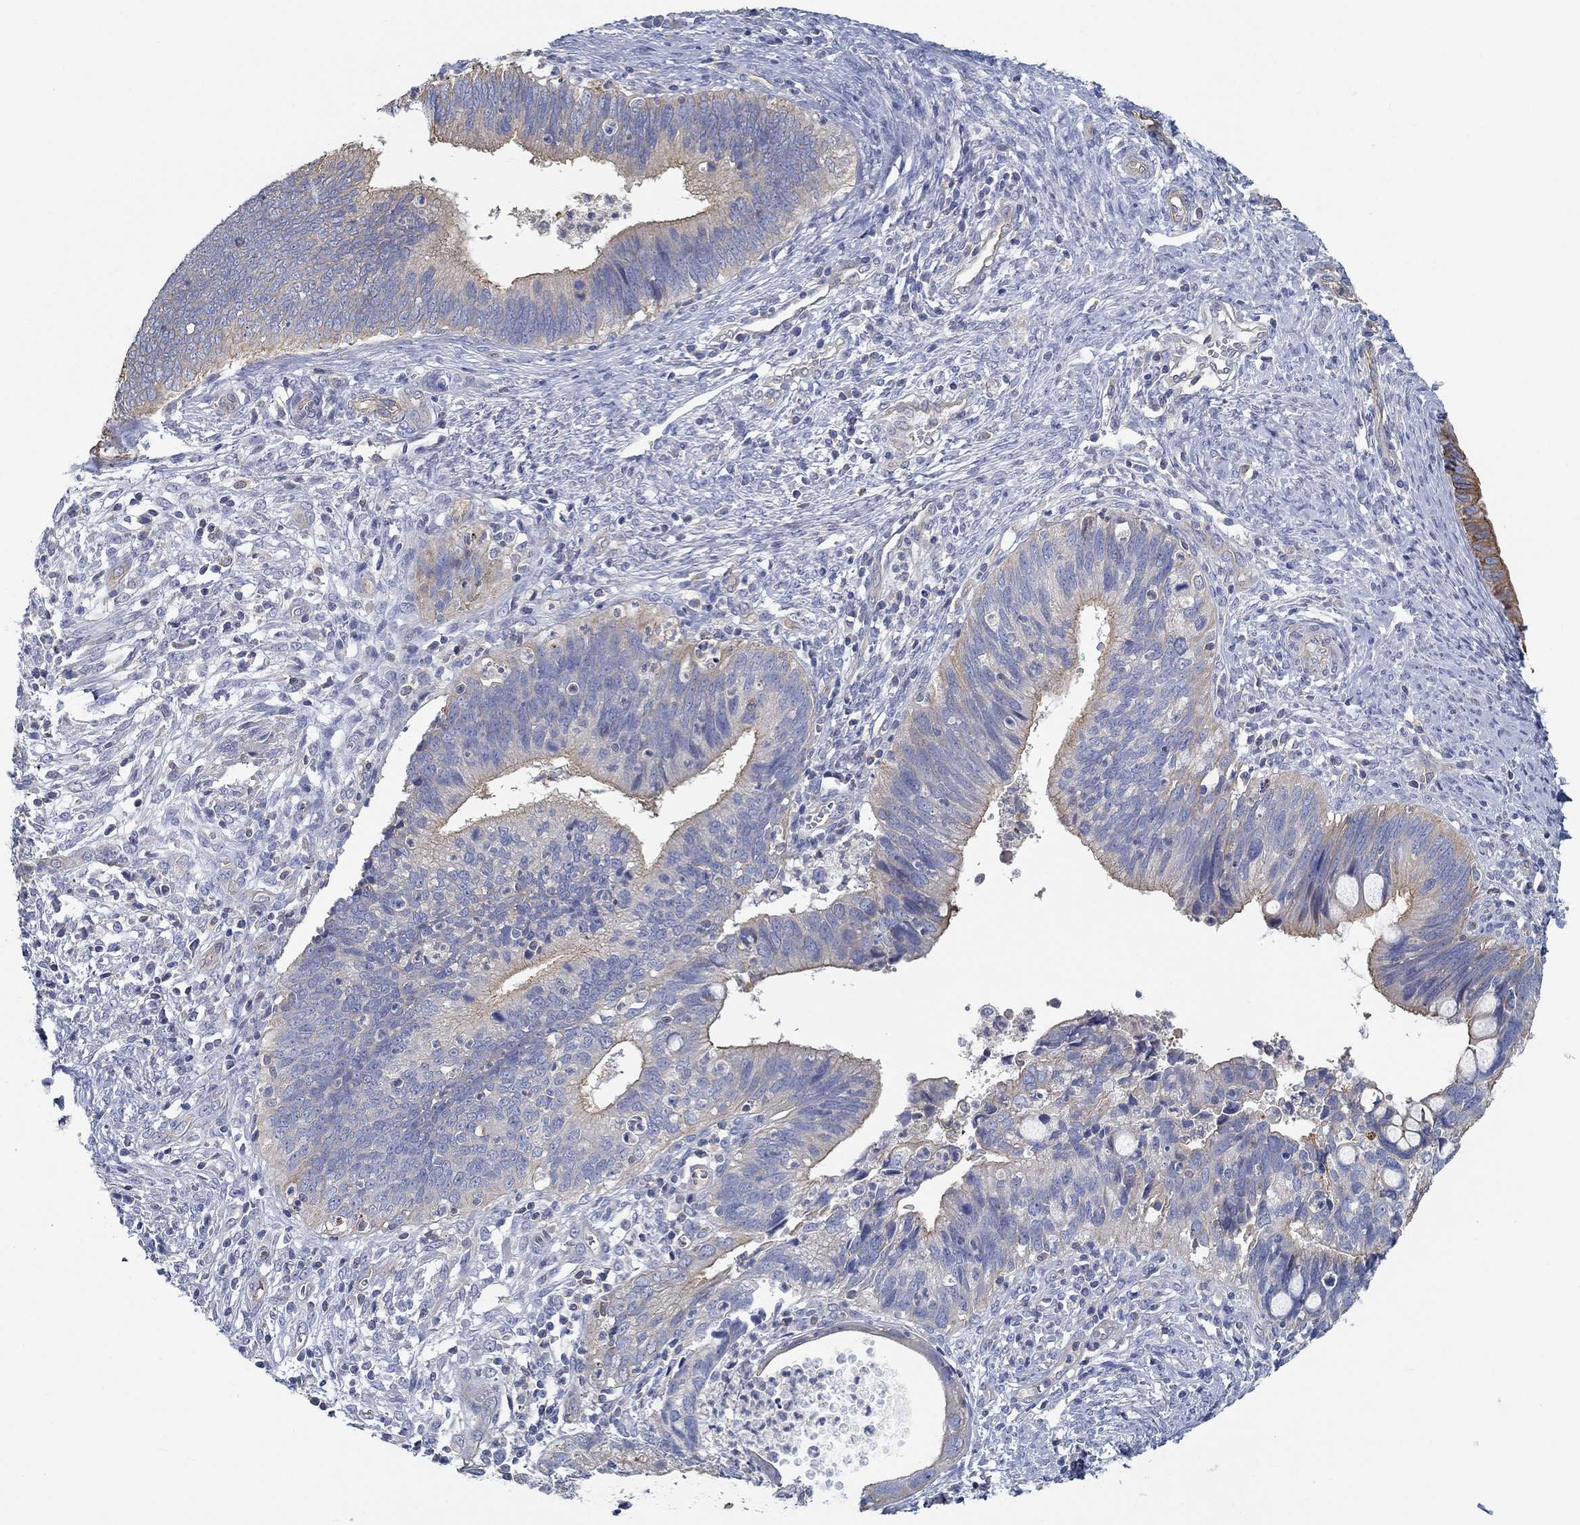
{"staining": {"intensity": "strong", "quantity": "<25%", "location": "cytoplasmic/membranous"}, "tissue": "cervical cancer", "cell_type": "Tumor cells", "image_type": "cancer", "snomed": [{"axis": "morphology", "description": "Adenocarcinoma, NOS"}, {"axis": "topography", "description": "Cervix"}], "caption": "A photomicrograph showing strong cytoplasmic/membranous expression in about <25% of tumor cells in cervical cancer, as visualized by brown immunohistochemical staining.", "gene": "BBOF1", "patient": {"sex": "female", "age": 42}}